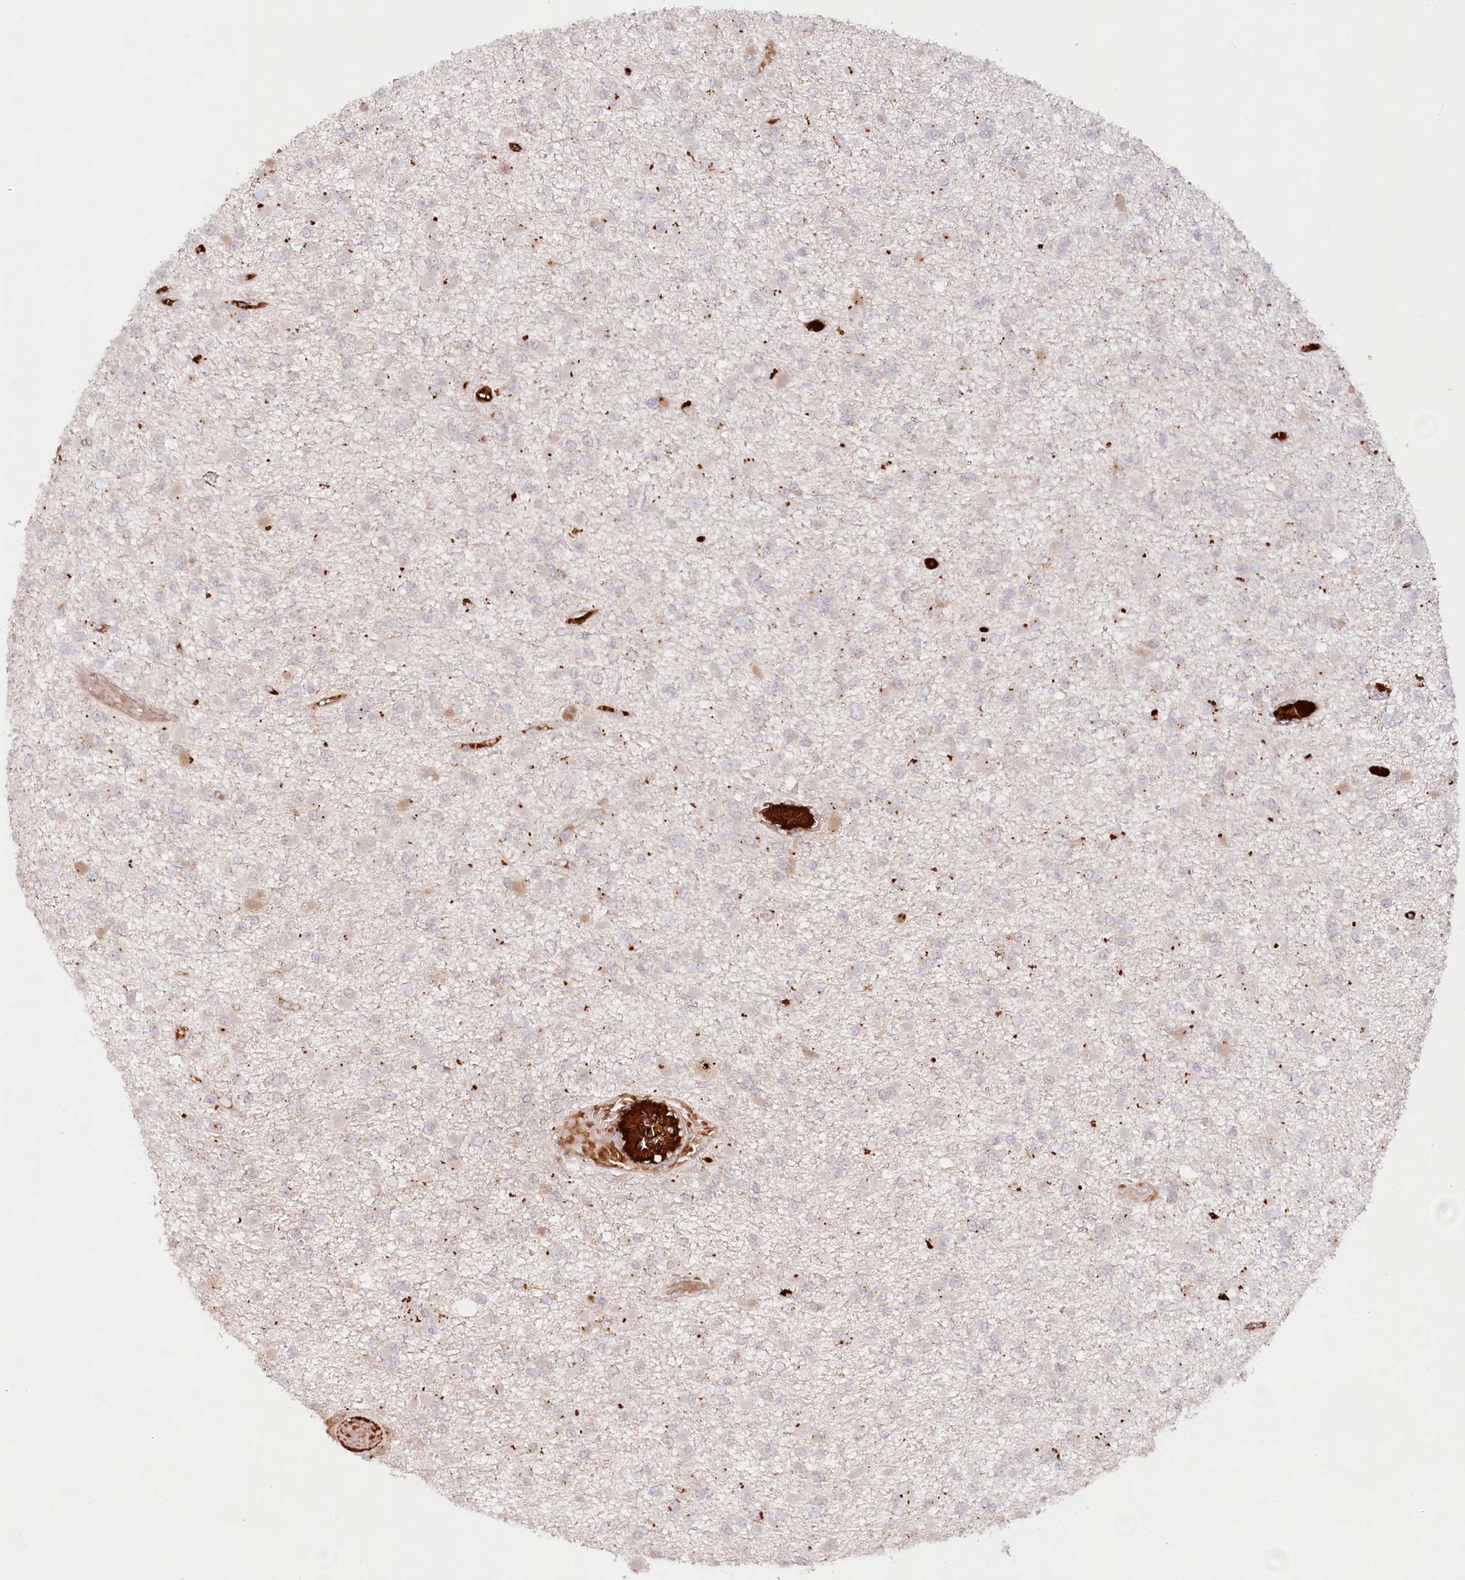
{"staining": {"intensity": "negative", "quantity": "none", "location": "none"}, "tissue": "glioma", "cell_type": "Tumor cells", "image_type": "cancer", "snomed": [{"axis": "morphology", "description": "Glioma, malignant, Low grade"}, {"axis": "topography", "description": "Brain"}], "caption": "Photomicrograph shows no protein positivity in tumor cells of low-grade glioma (malignant) tissue.", "gene": "PSAPL1", "patient": {"sex": "female", "age": 22}}